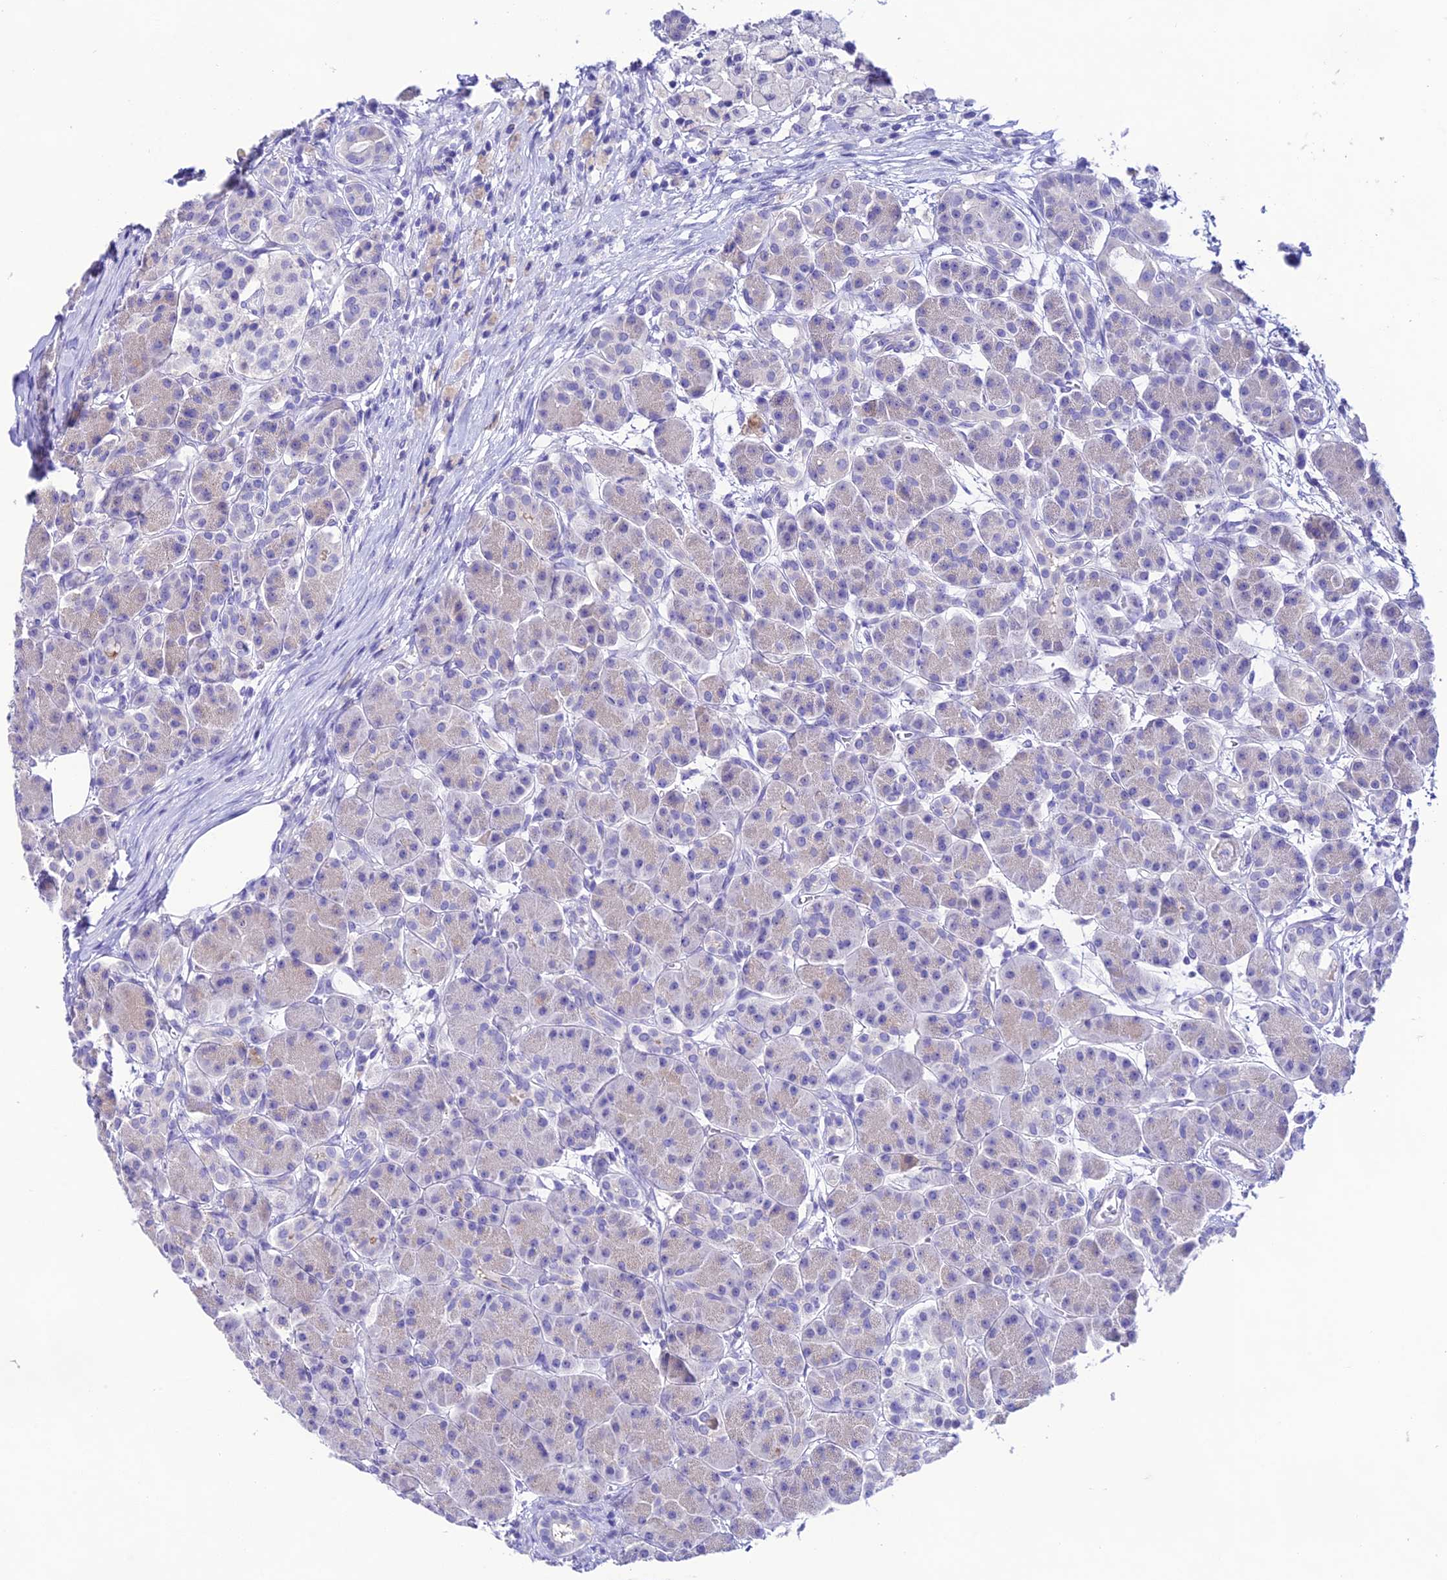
{"staining": {"intensity": "negative", "quantity": "none", "location": "none"}, "tissue": "pancreas", "cell_type": "Exocrine glandular cells", "image_type": "normal", "snomed": [{"axis": "morphology", "description": "Normal tissue, NOS"}, {"axis": "topography", "description": "Pancreas"}], "caption": "The photomicrograph exhibits no staining of exocrine glandular cells in unremarkable pancreas.", "gene": "NLRP6", "patient": {"sex": "male", "age": 63}}